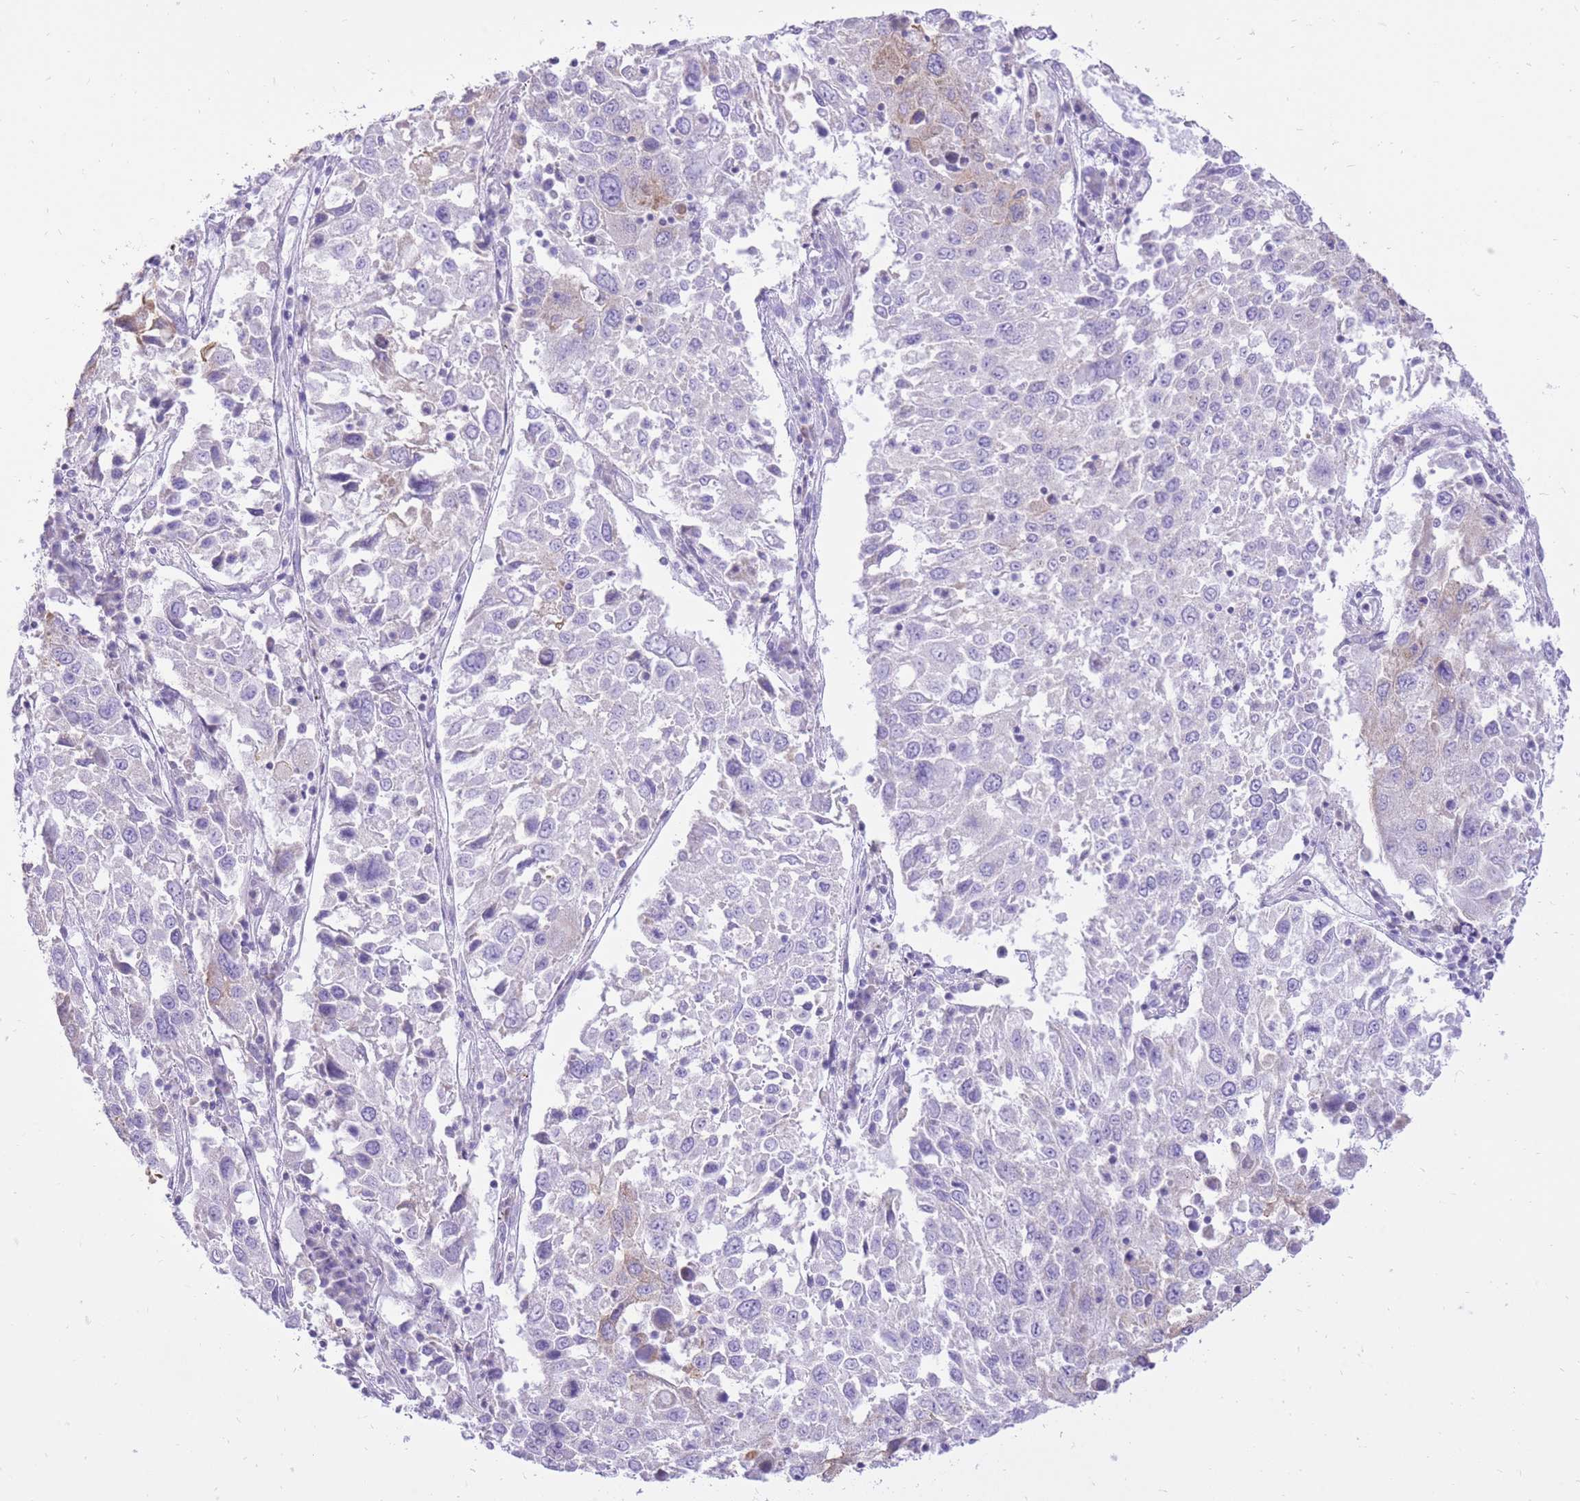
{"staining": {"intensity": "negative", "quantity": "none", "location": "none"}, "tissue": "lung cancer", "cell_type": "Tumor cells", "image_type": "cancer", "snomed": [{"axis": "morphology", "description": "Squamous cell carcinoma, NOS"}, {"axis": "topography", "description": "Lung"}], "caption": "Lung cancer (squamous cell carcinoma) was stained to show a protein in brown. There is no significant positivity in tumor cells. The staining was performed using DAB (3,3'-diaminobenzidine) to visualize the protein expression in brown, while the nuclei were stained in blue with hematoxylin (Magnification: 20x).", "gene": "SLC4A4", "patient": {"sex": "male", "age": 65}}